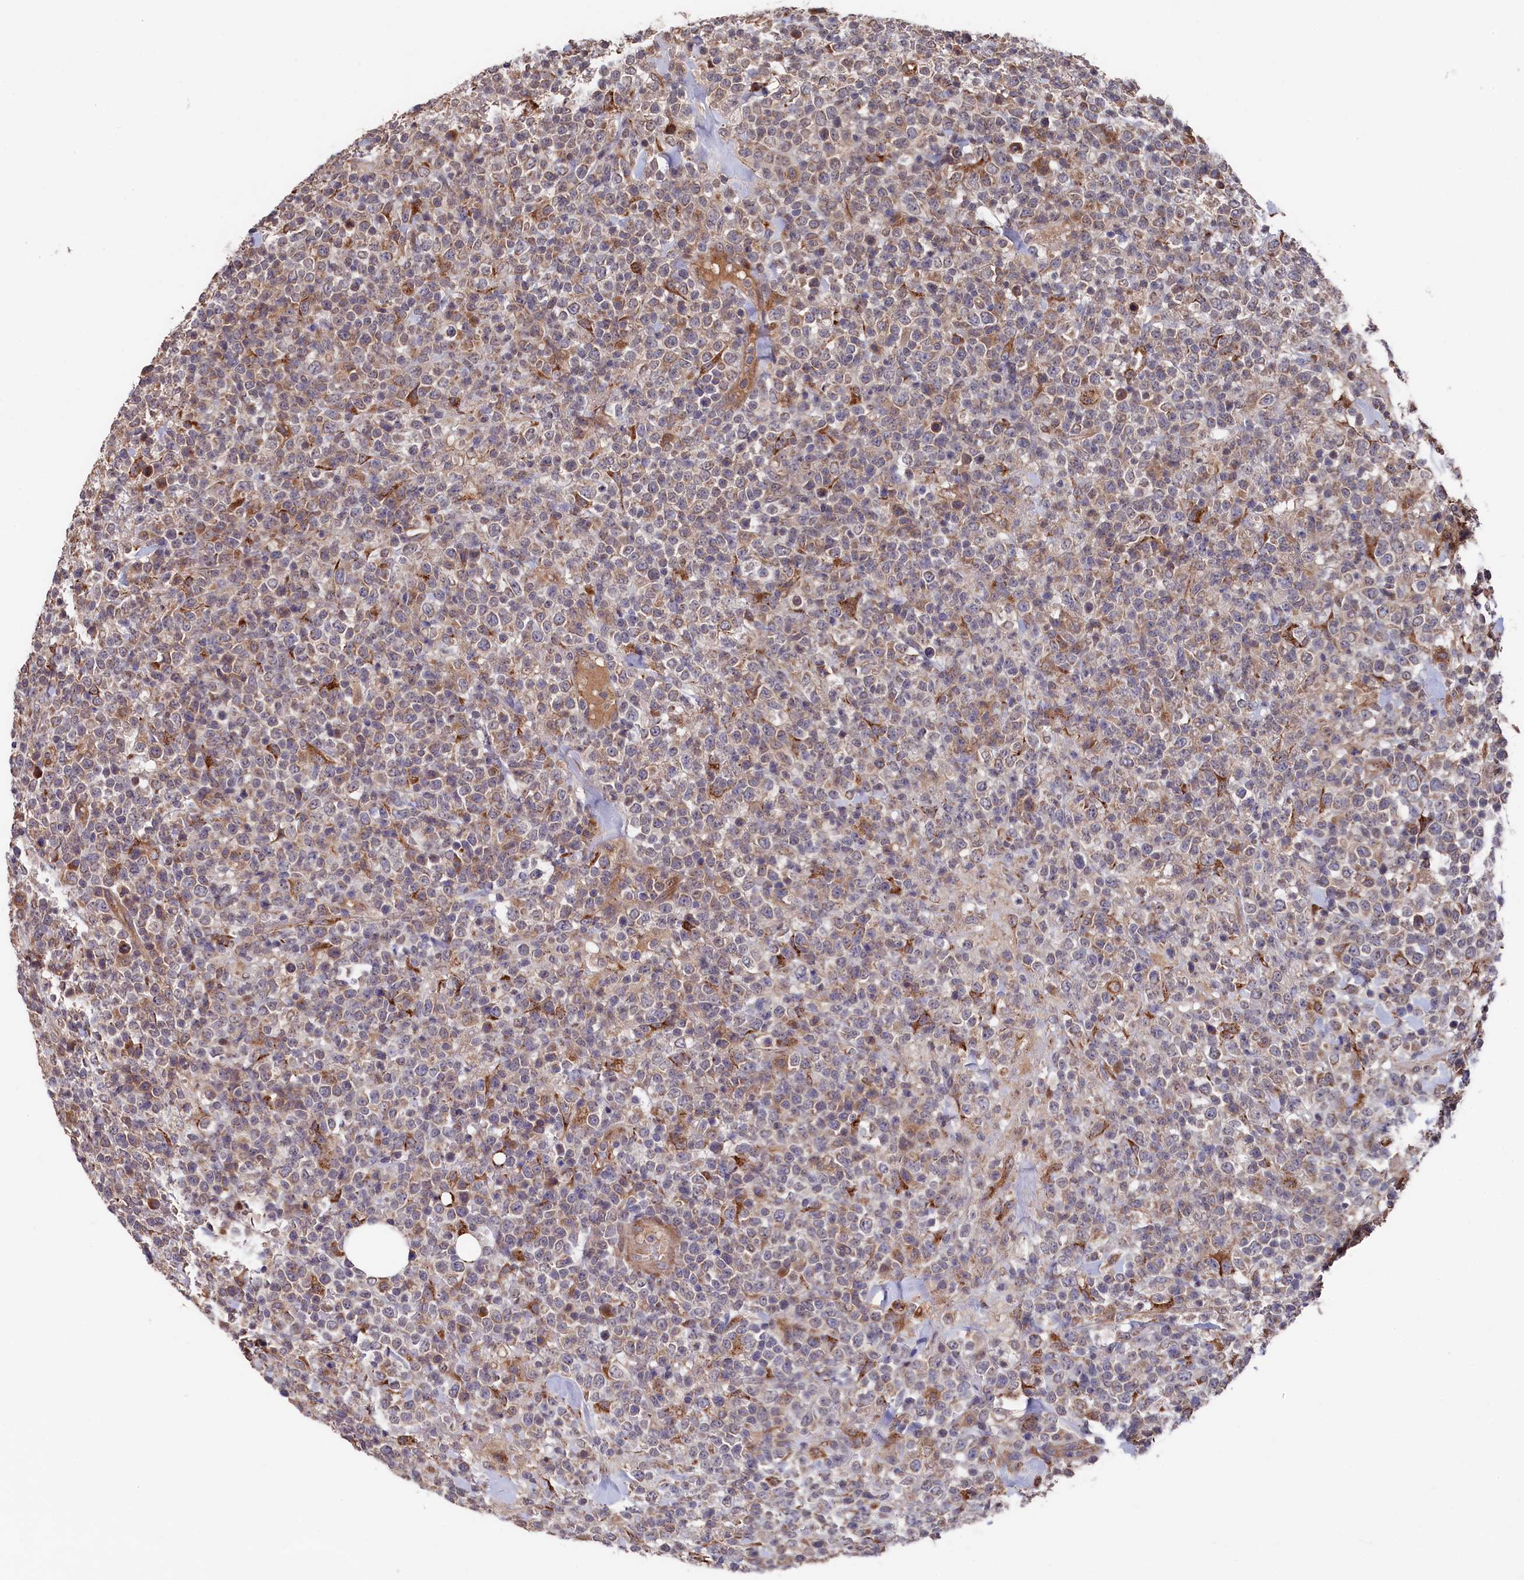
{"staining": {"intensity": "weak", "quantity": "25%-75%", "location": "cytoplasmic/membranous"}, "tissue": "lymphoma", "cell_type": "Tumor cells", "image_type": "cancer", "snomed": [{"axis": "morphology", "description": "Malignant lymphoma, non-Hodgkin's type, High grade"}, {"axis": "topography", "description": "Colon"}], "caption": "This is a photomicrograph of immunohistochemistry (IHC) staining of high-grade malignant lymphoma, non-Hodgkin's type, which shows weak expression in the cytoplasmic/membranous of tumor cells.", "gene": "SLC12A4", "patient": {"sex": "female", "age": 53}}